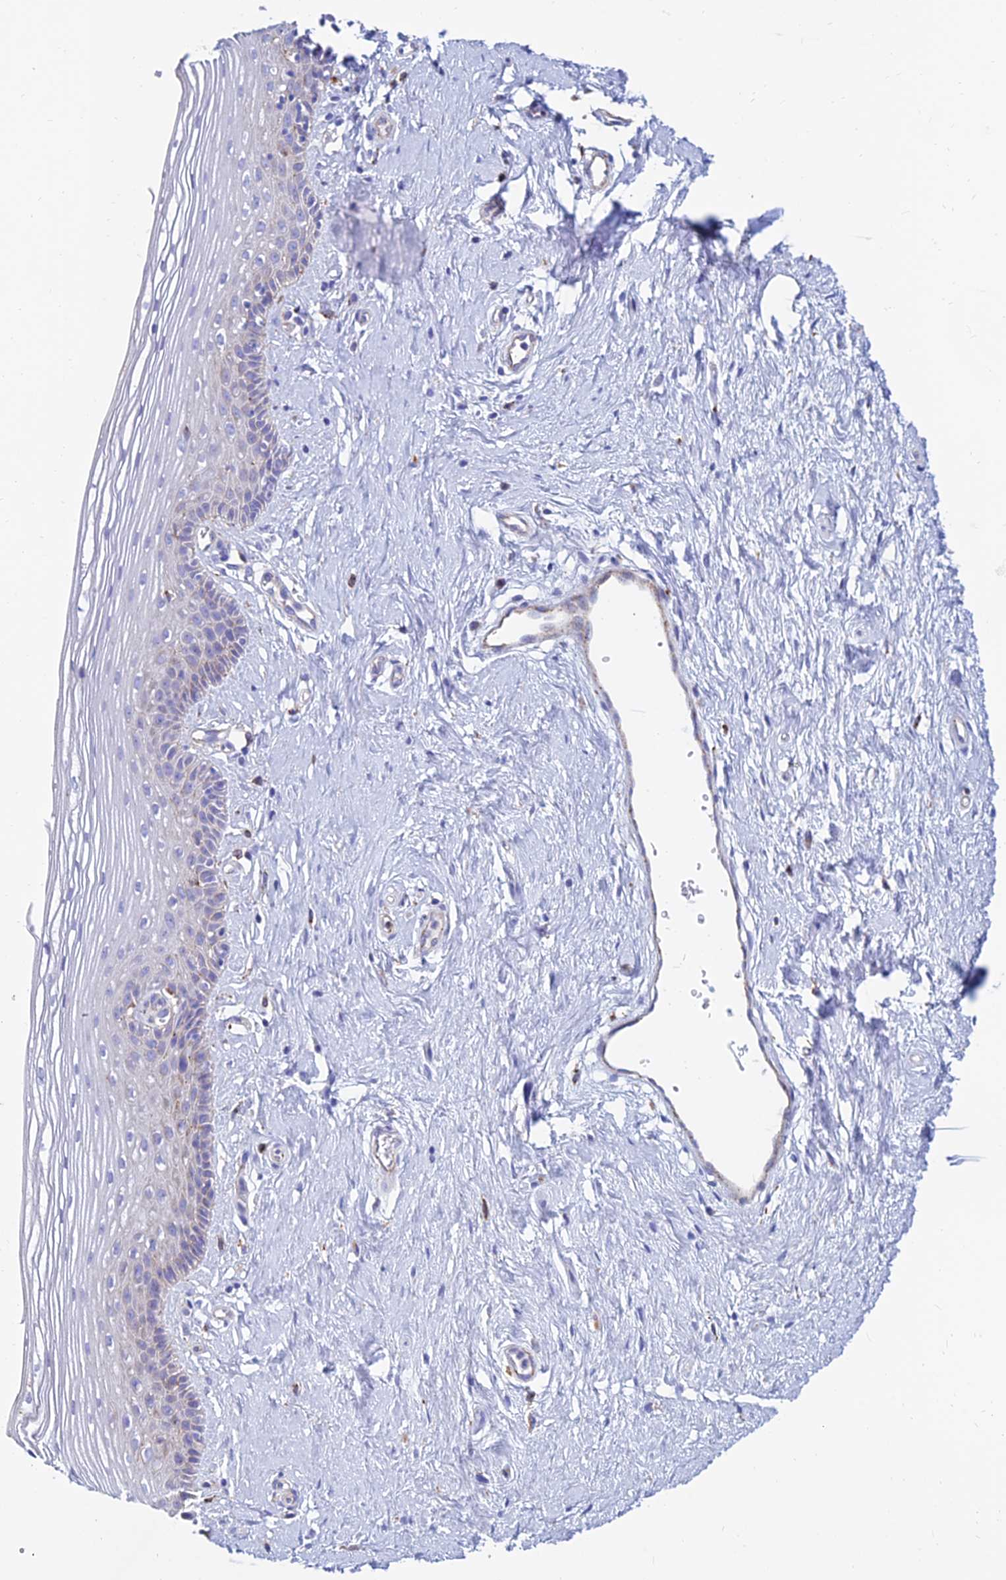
{"staining": {"intensity": "moderate", "quantity": "<25%", "location": "cytoplasmic/membranous"}, "tissue": "vagina", "cell_type": "Squamous epithelial cells", "image_type": "normal", "snomed": [{"axis": "morphology", "description": "Normal tissue, NOS"}, {"axis": "topography", "description": "Vagina"}], "caption": "An image showing moderate cytoplasmic/membranous expression in approximately <25% of squamous epithelial cells in benign vagina, as visualized by brown immunohistochemical staining.", "gene": "SPNS1", "patient": {"sex": "female", "age": 46}}